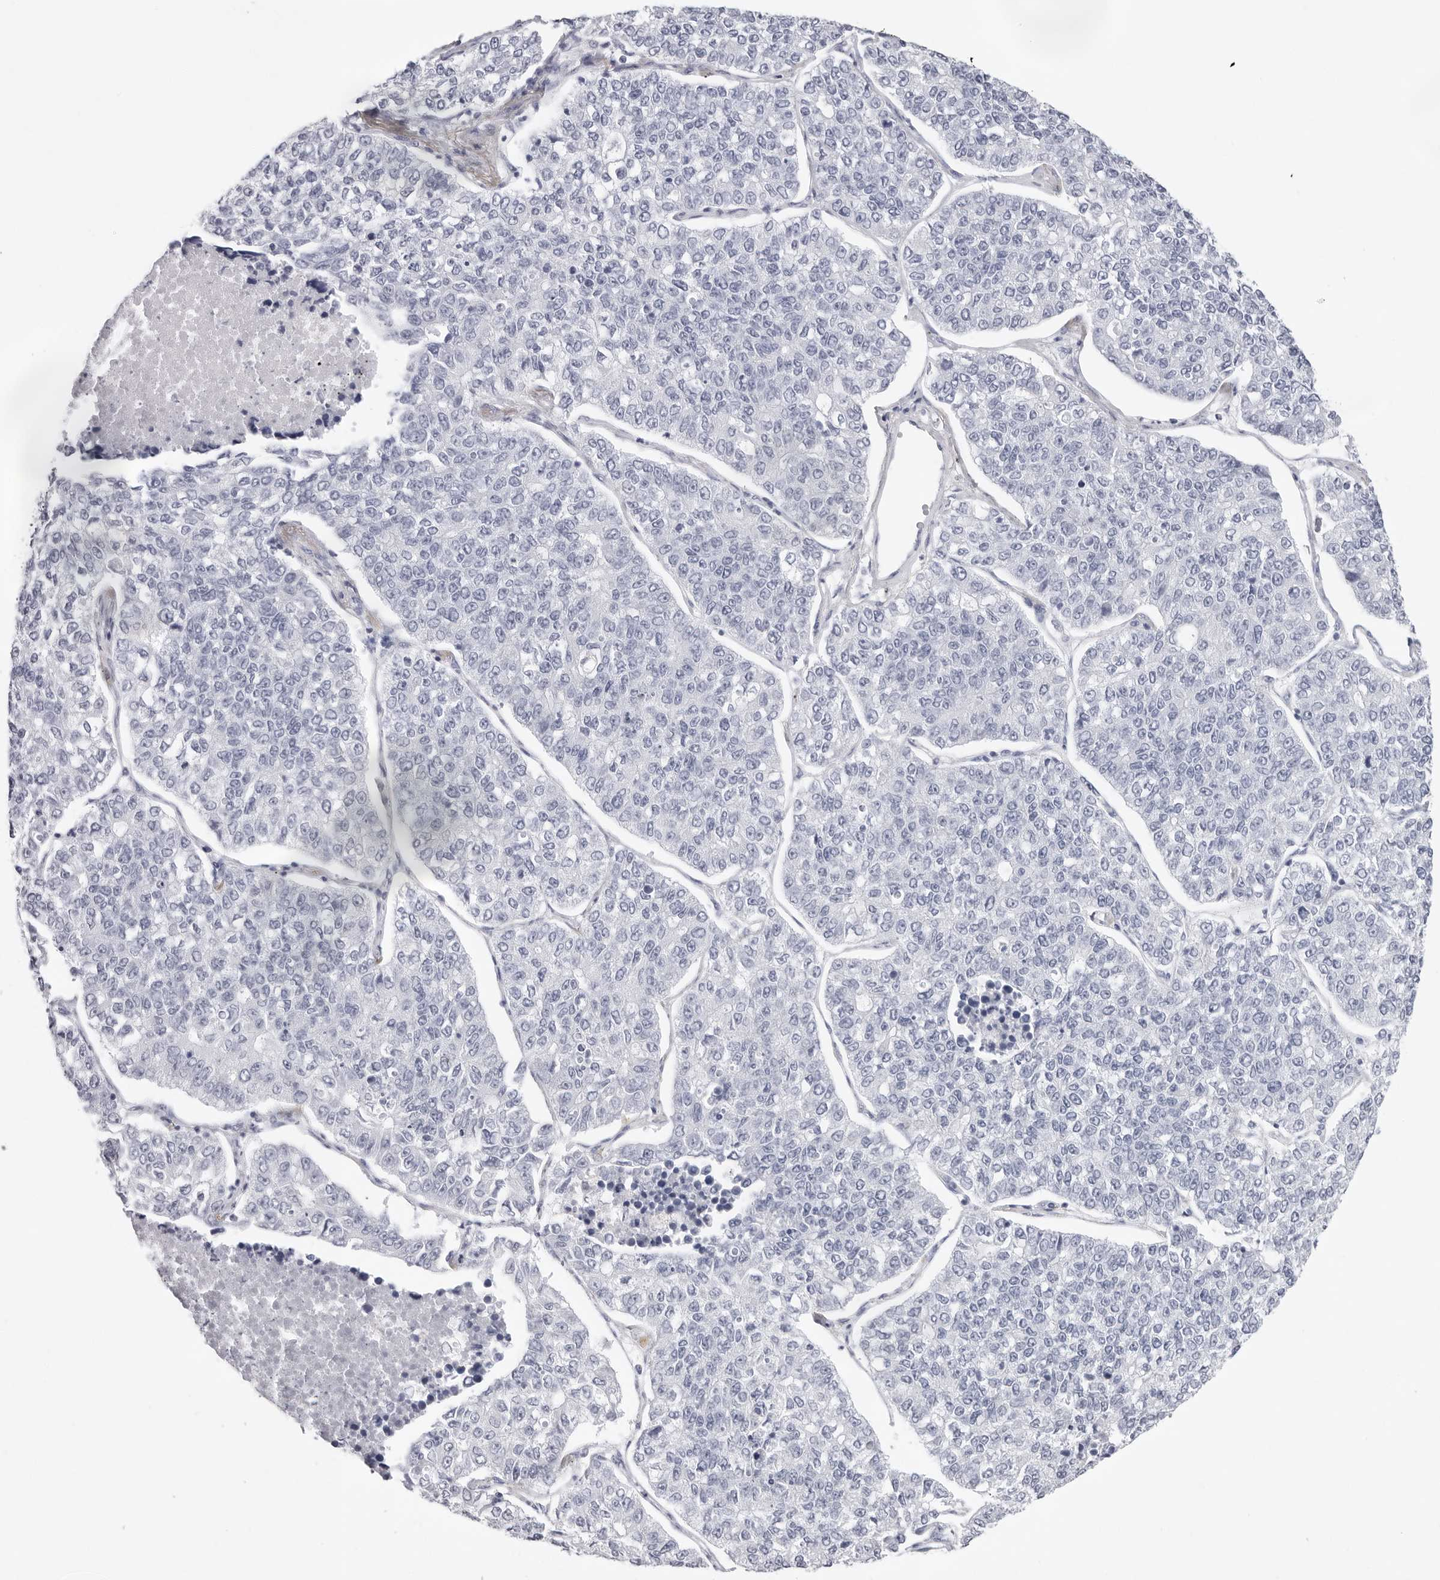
{"staining": {"intensity": "negative", "quantity": "none", "location": "none"}, "tissue": "lung cancer", "cell_type": "Tumor cells", "image_type": "cancer", "snomed": [{"axis": "morphology", "description": "Adenocarcinoma, NOS"}, {"axis": "topography", "description": "Lung"}], "caption": "Immunohistochemistry (IHC) of adenocarcinoma (lung) exhibits no positivity in tumor cells.", "gene": "CST5", "patient": {"sex": "male", "age": 49}}